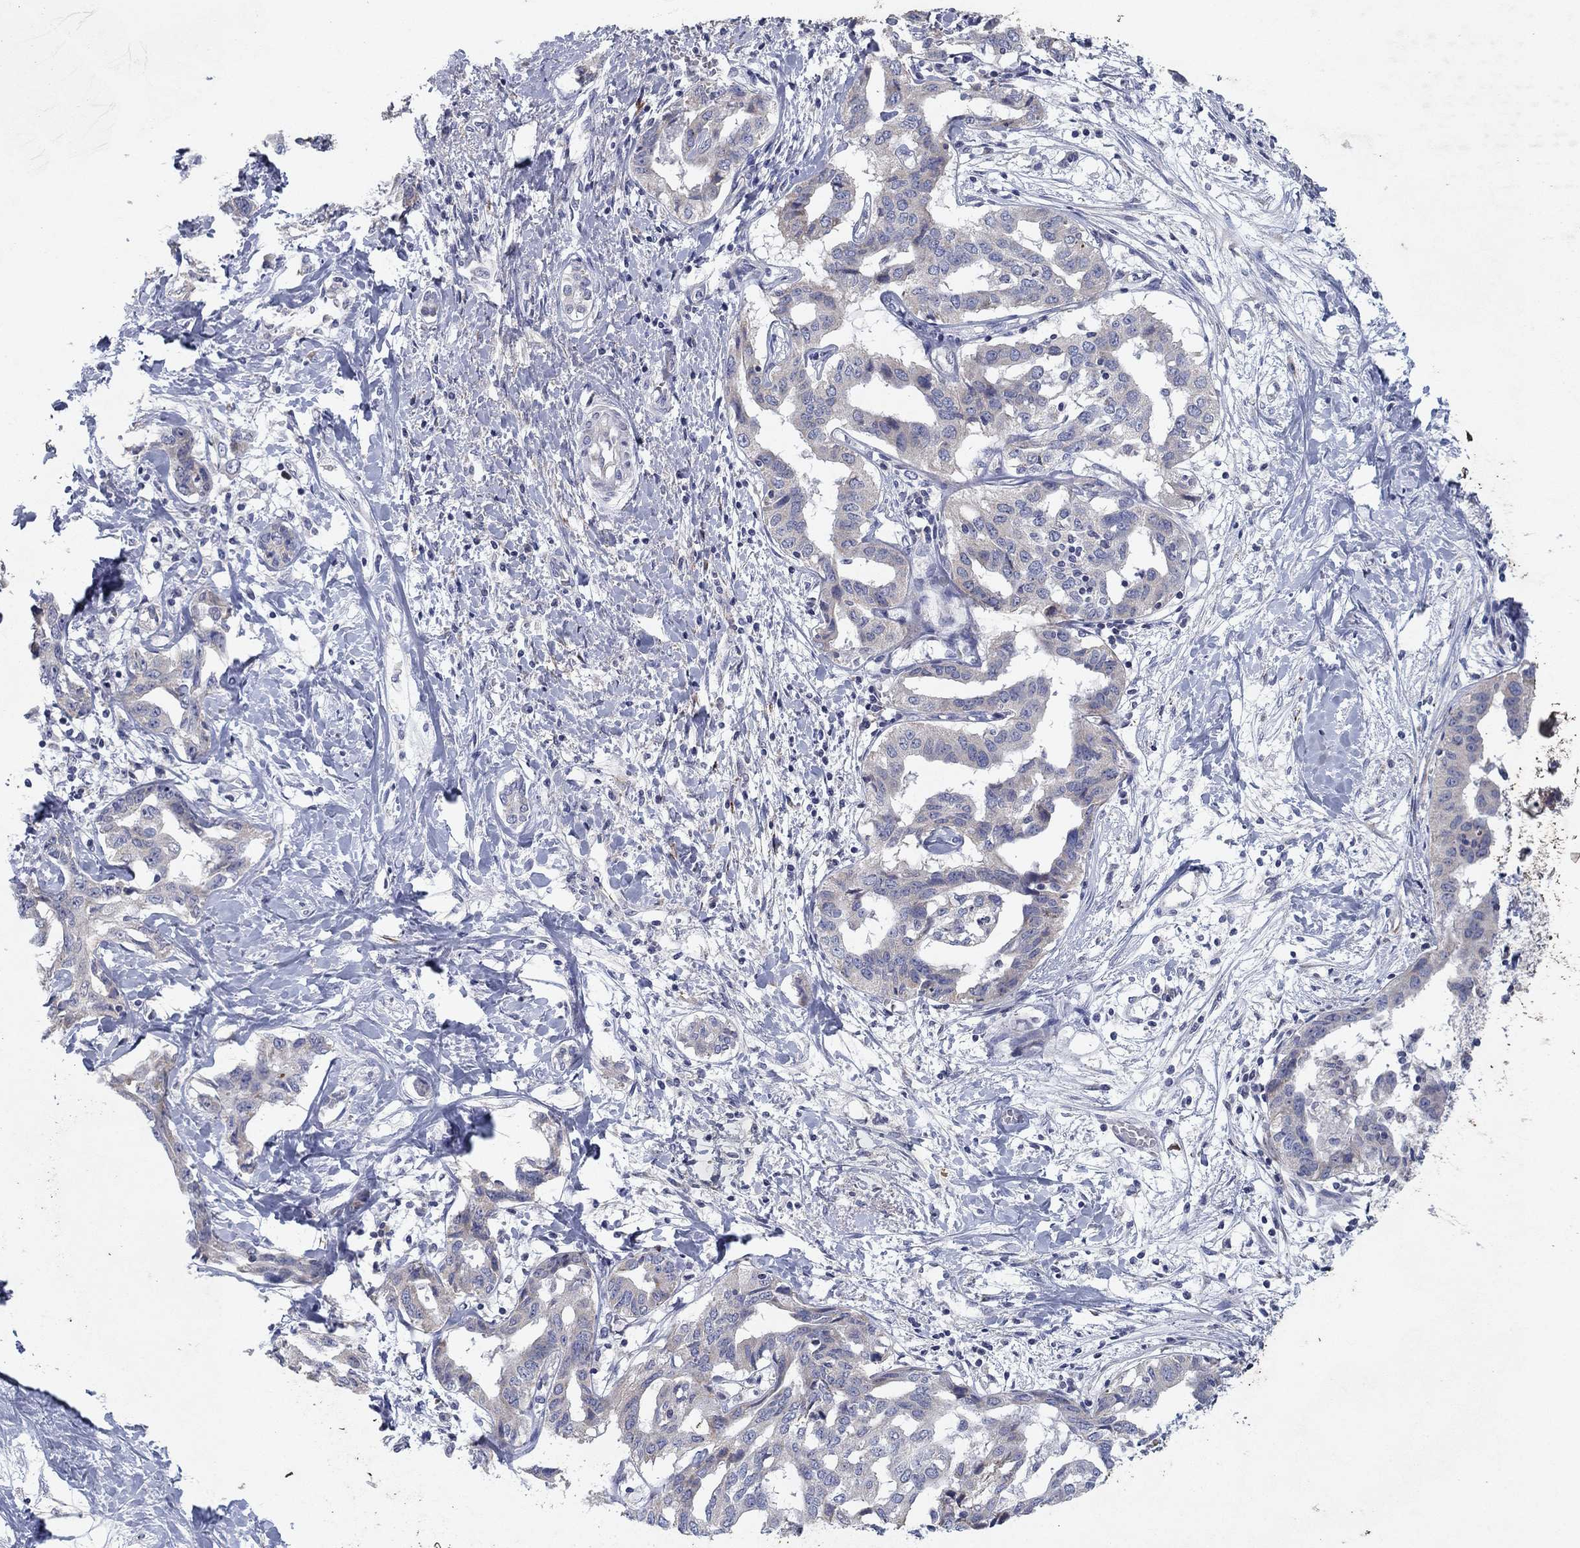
{"staining": {"intensity": "negative", "quantity": "none", "location": "none"}, "tissue": "liver cancer", "cell_type": "Tumor cells", "image_type": "cancer", "snomed": [{"axis": "morphology", "description": "Cholangiocarcinoma"}, {"axis": "topography", "description": "Liver"}], "caption": "This micrograph is of cholangiocarcinoma (liver) stained with immunohistochemistry (IHC) to label a protein in brown with the nuclei are counter-stained blue. There is no positivity in tumor cells. Nuclei are stained in blue.", "gene": "PTGDS", "patient": {"sex": "male", "age": 59}}